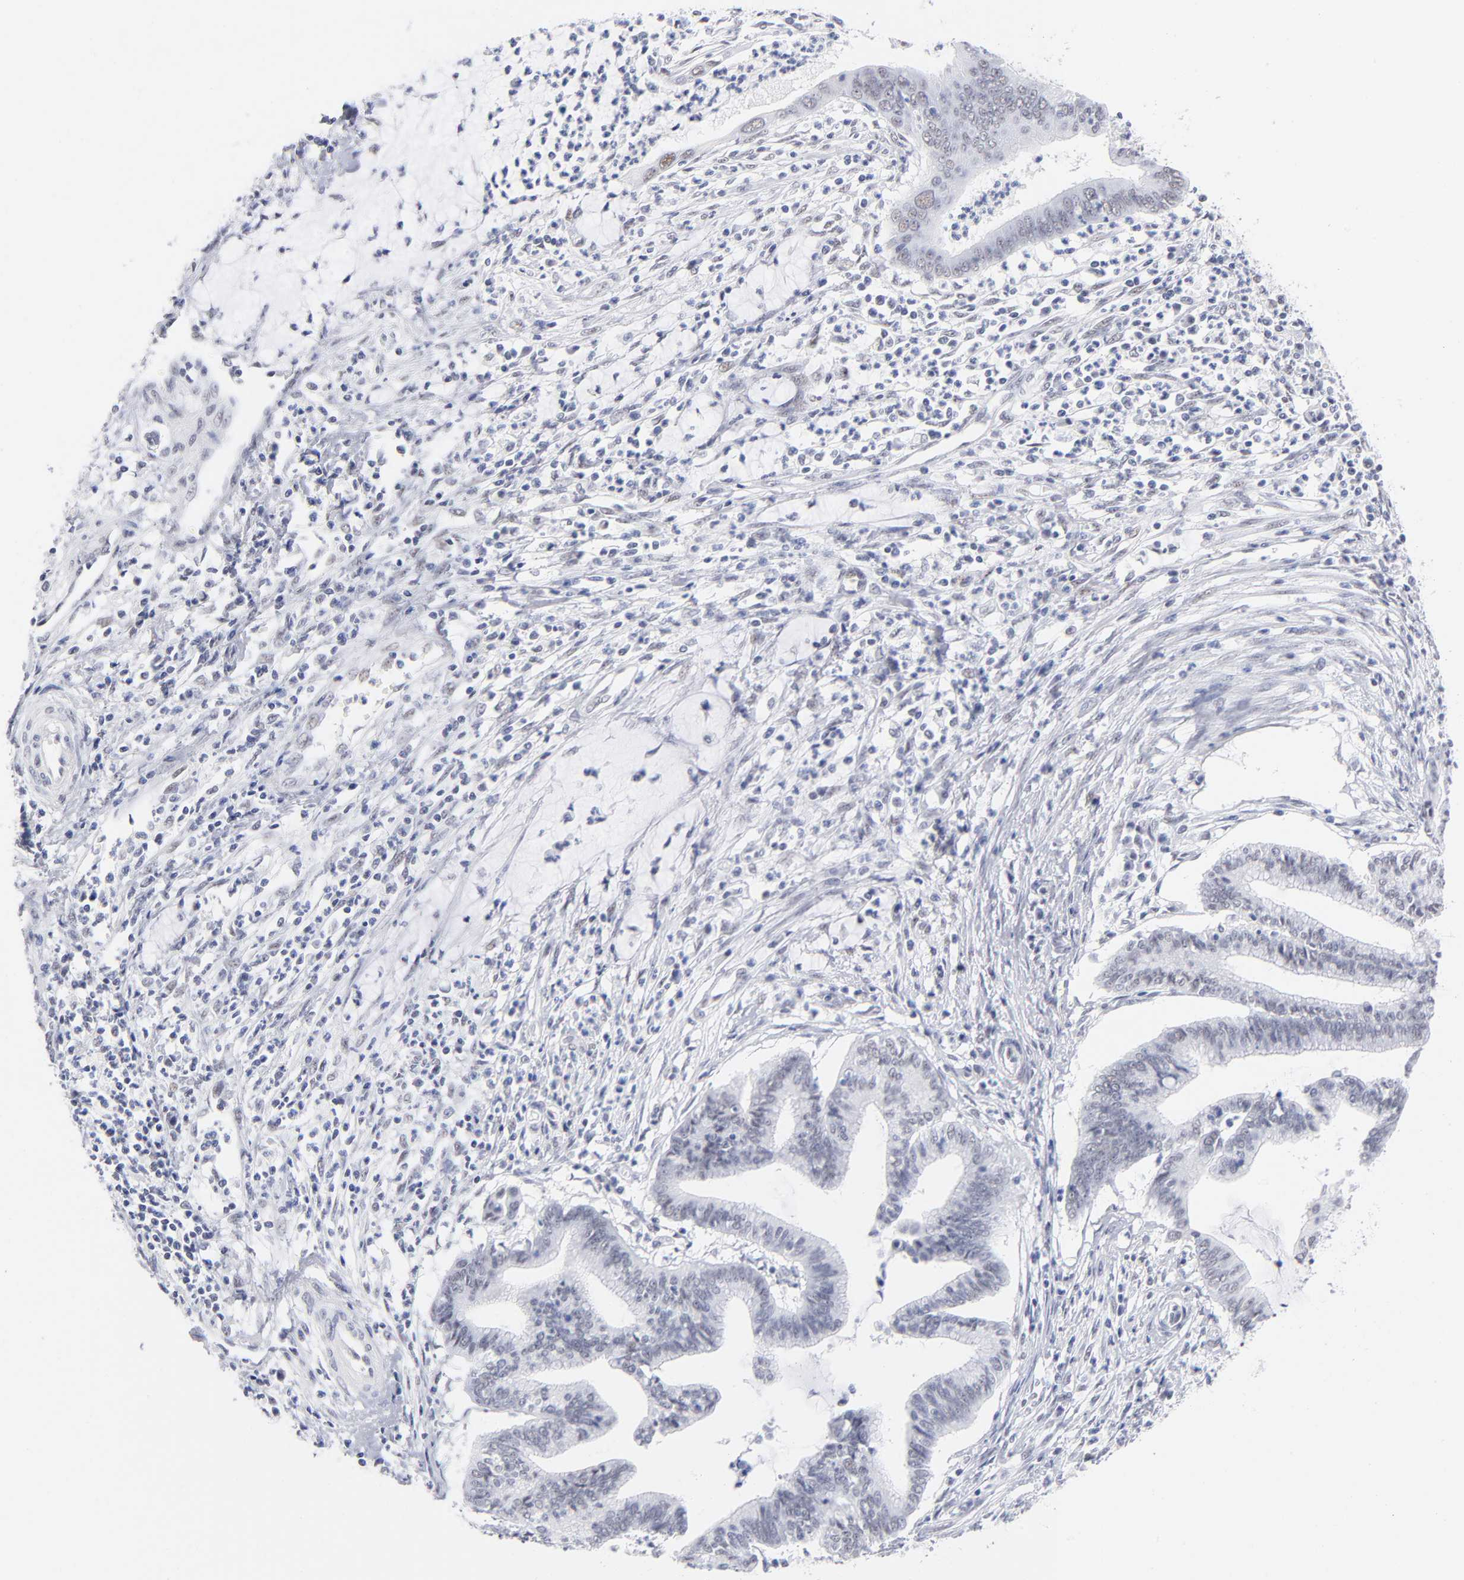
{"staining": {"intensity": "weak", "quantity": "<25%", "location": "nuclear"}, "tissue": "cervical cancer", "cell_type": "Tumor cells", "image_type": "cancer", "snomed": [{"axis": "morphology", "description": "Adenocarcinoma, NOS"}, {"axis": "topography", "description": "Cervix"}], "caption": "DAB (3,3'-diaminobenzidine) immunohistochemical staining of human adenocarcinoma (cervical) demonstrates no significant positivity in tumor cells. Nuclei are stained in blue.", "gene": "SNRPB", "patient": {"sex": "female", "age": 36}}